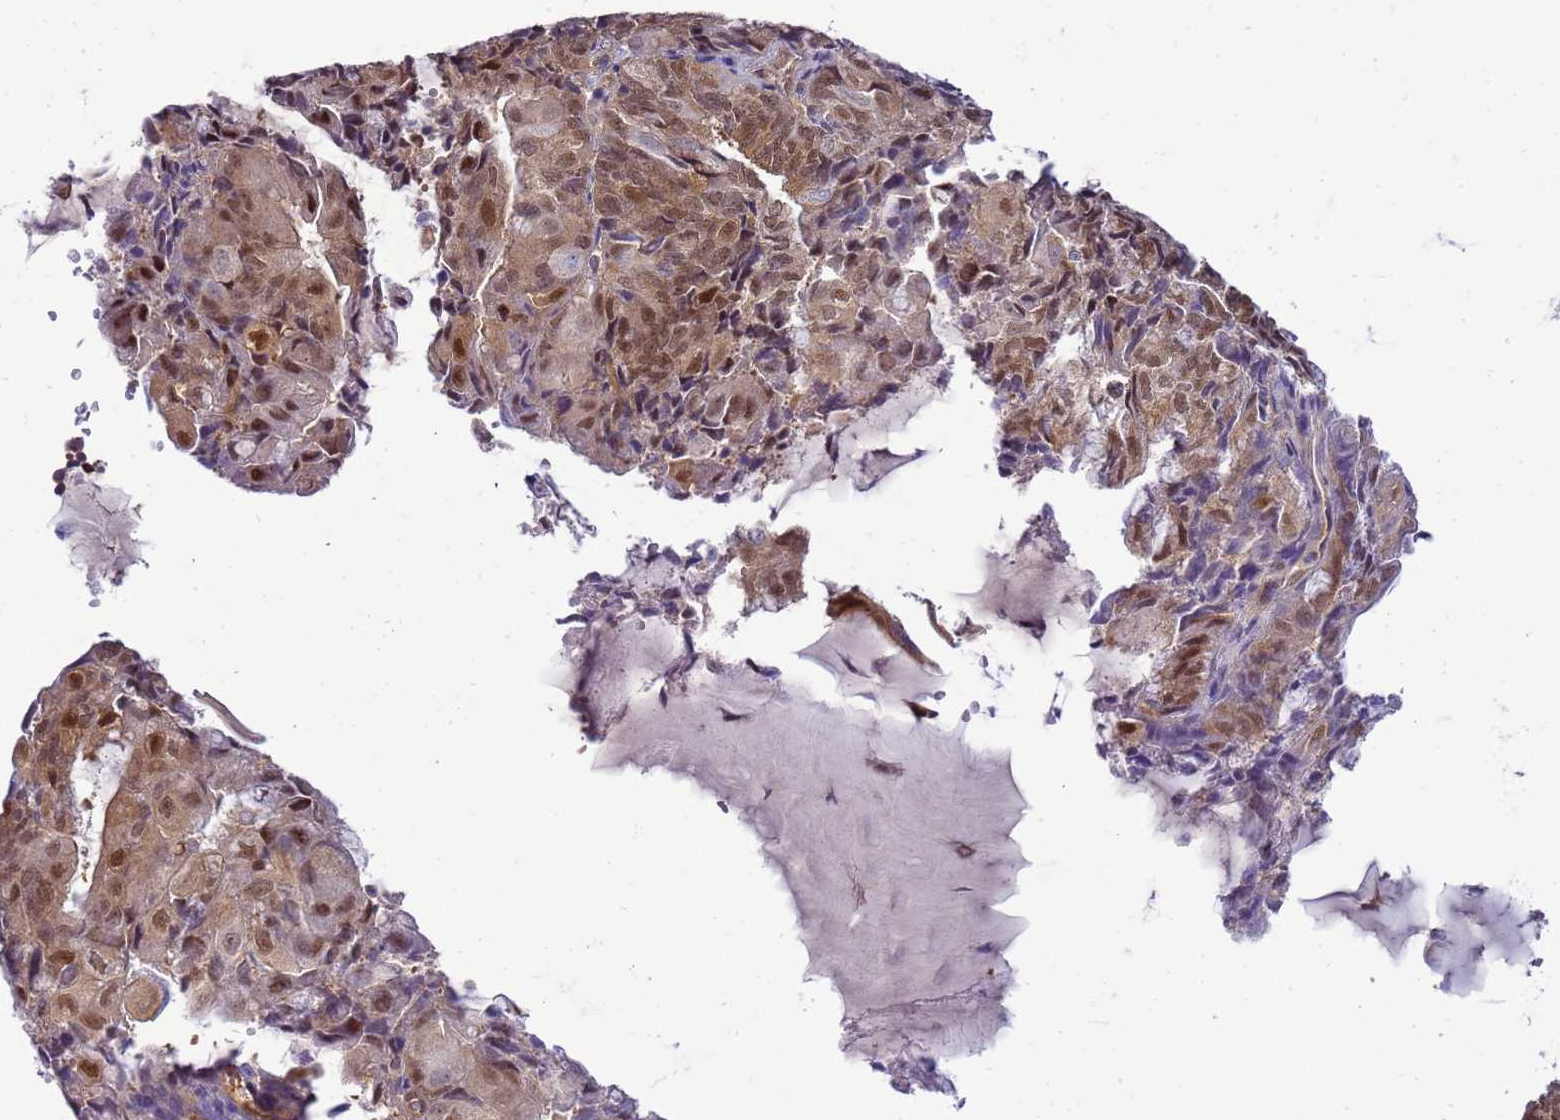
{"staining": {"intensity": "moderate", "quantity": ">75%", "location": "cytoplasmic/membranous,nuclear"}, "tissue": "endometrial cancer", "cell_type": "Tumor cells", "image_type": "cancer", "snomed": [{"axis": "morphology", "description": "Adenocarcinoma, NOS"}, {"axis": "topography", "description": "Endometrium"}], "caption": "Immunohistochemistry of endometrial cancer demonstrates medium levels of moderate cytoplasmic/membranous and nuclear staining in approximately >75% of tumor cells.", "gene": "DDI2", "patient": {"sex": "female", "age": 81}}